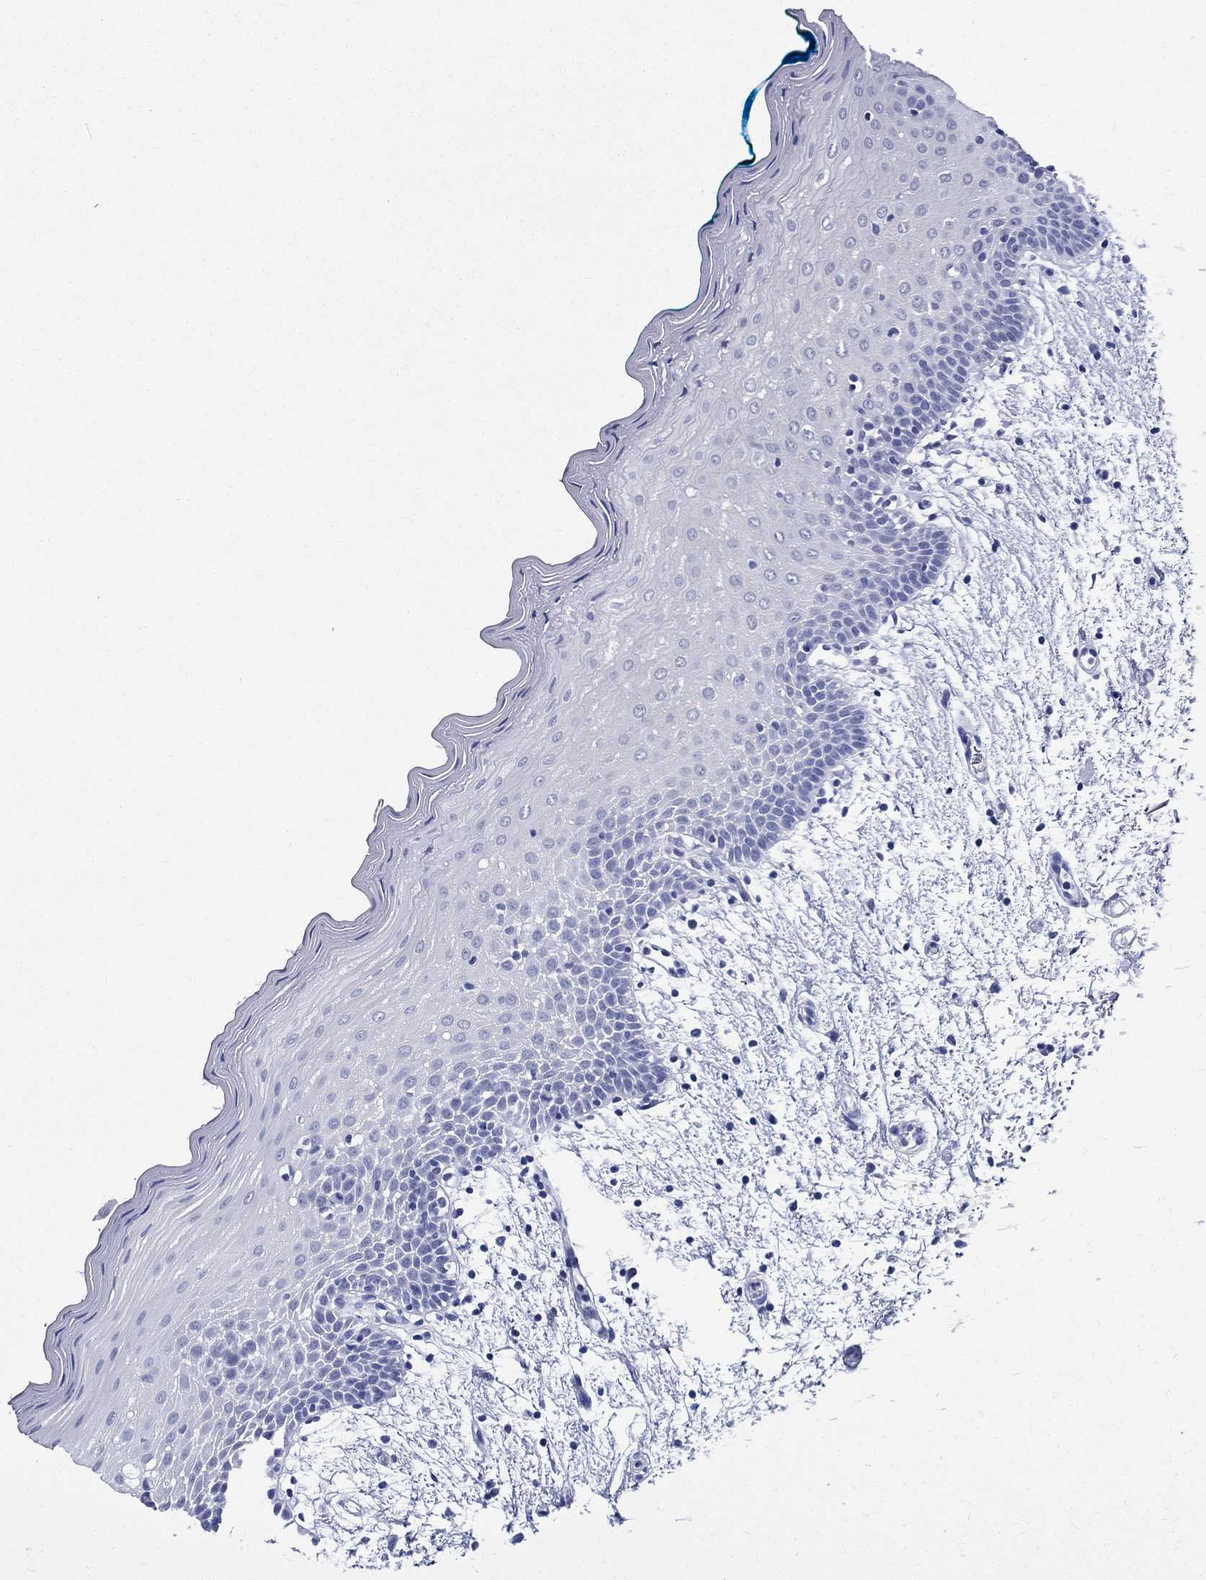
{"staining": {"intensity": "negative", "quantity": "none", "location": "none"}, "tissue": "oral mucosa", "cell_type": "Squamous epithelial cells", "image_type": "normal", "snomed": [{"axis": "morphology", "description": "Normal tissue, NOS"}, {"axis": "morphology", "description": "Squamous cell carcinoma, NOS"}, {"axis": "topography", "description": "Oral tissue"}, {"axis": "topography", "description": "Head-Neck"}], "caption": "IHC histopathology image of benign oral mucosa stained for a protein (brown), which displays no staining in squamous epithelial cells. The staining was performed using DAB to visualize the protein expression in brown, while the nuclei were stained in blue with hematoxylin (Magnification: 20x).", "gene": "BSPRY", "patient": {"sex": "female", "age": 75}}